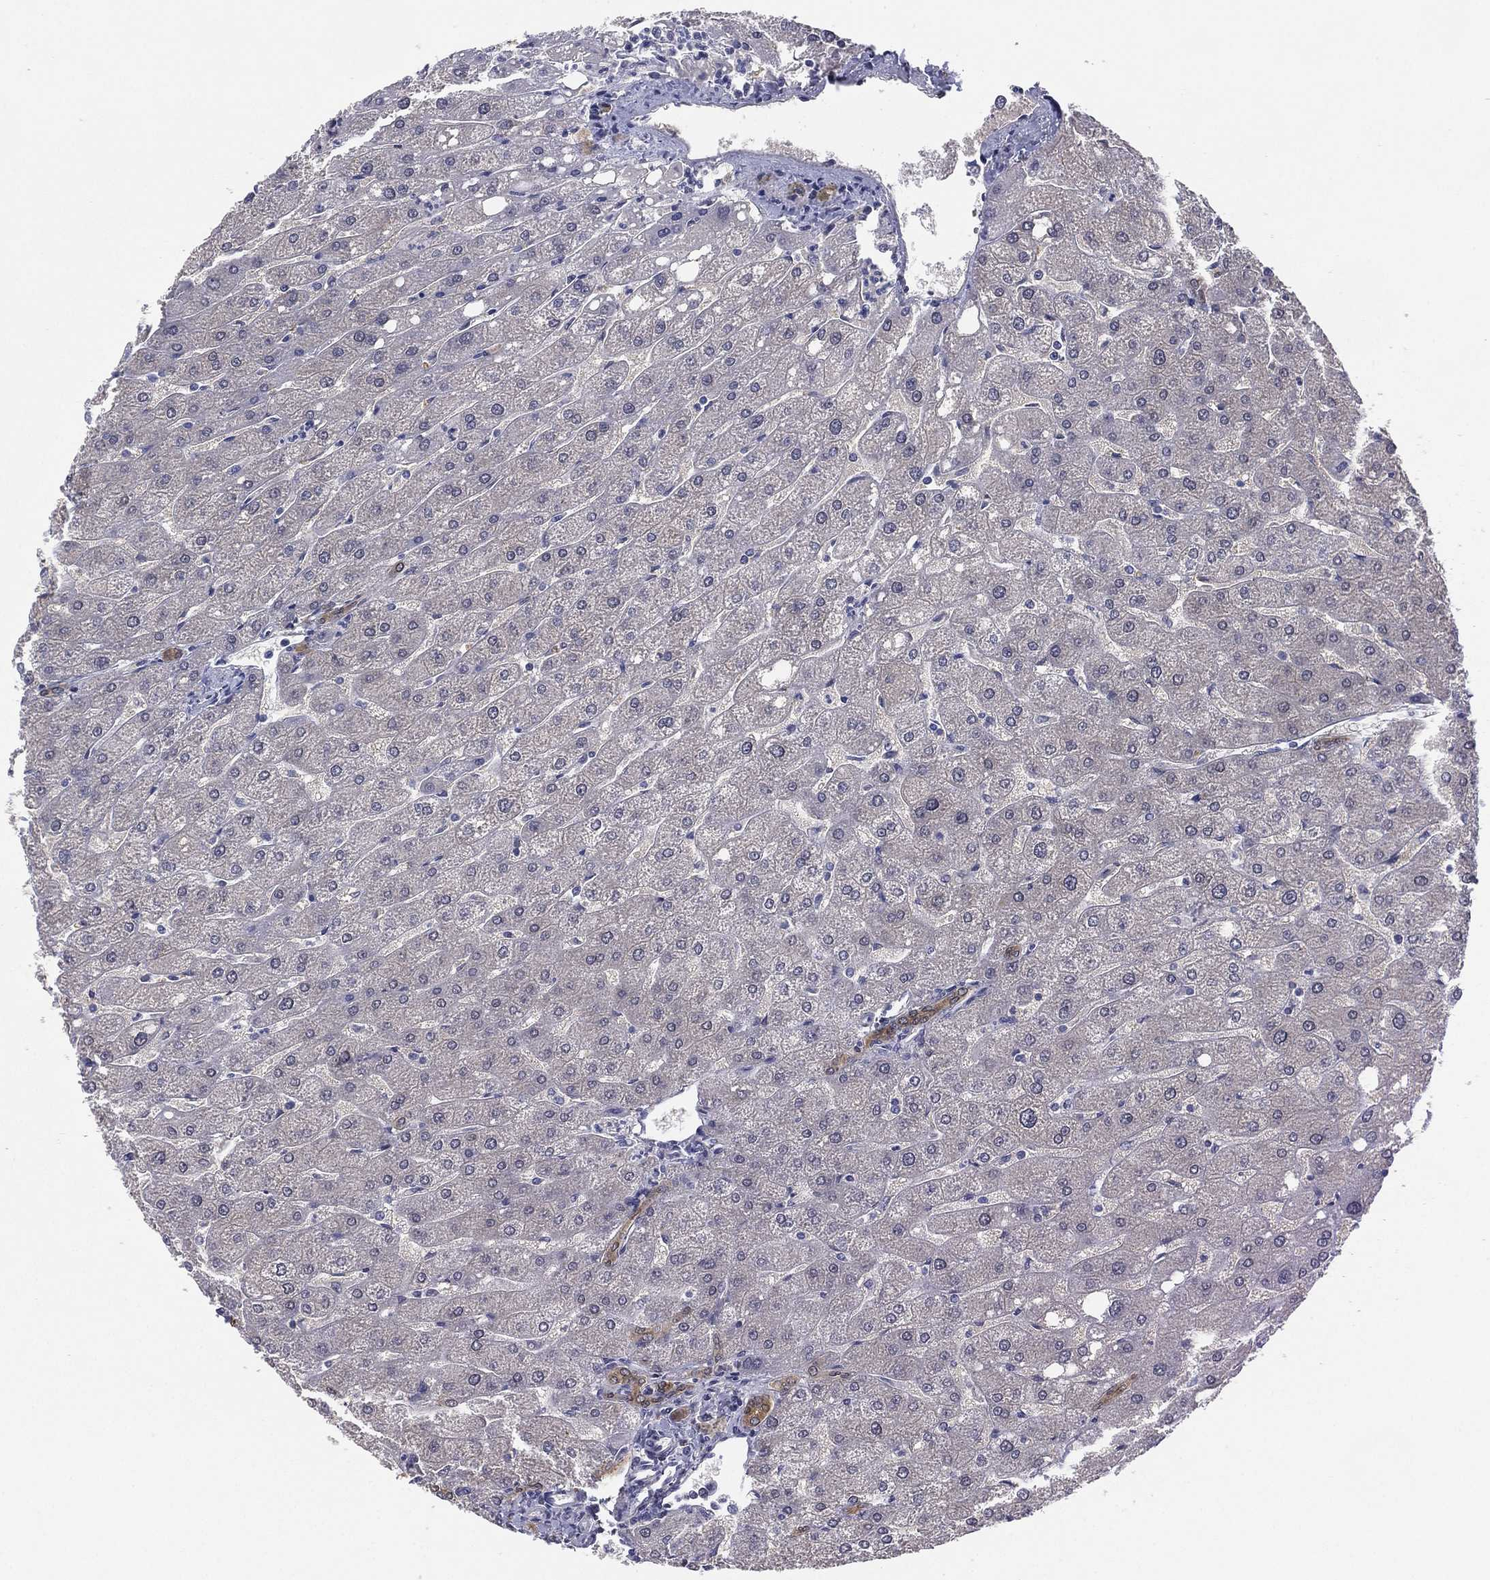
{"staining": {"intensity": "moderate", "quantity": ">75%", "location": "cytoplasmic/membranous"}, "tissue": "liver", "cell_type": "Cholangiocytes", "image_type": "normal", "snomed": [{"axis": "morphology", "description": "Normal tissue, NOS"}, {"axis": "topography", "description": "Liver"}], "caption": "A medium amount of moderate cytoplasmic/membranous staining is identified in about >75% of cholangiocytes in unremarkable liver. The protein is shown in brown color, while the nuclei are stained blue.", "gene": "DDAH1", "patient": {"sex": "male", "age": 67}}